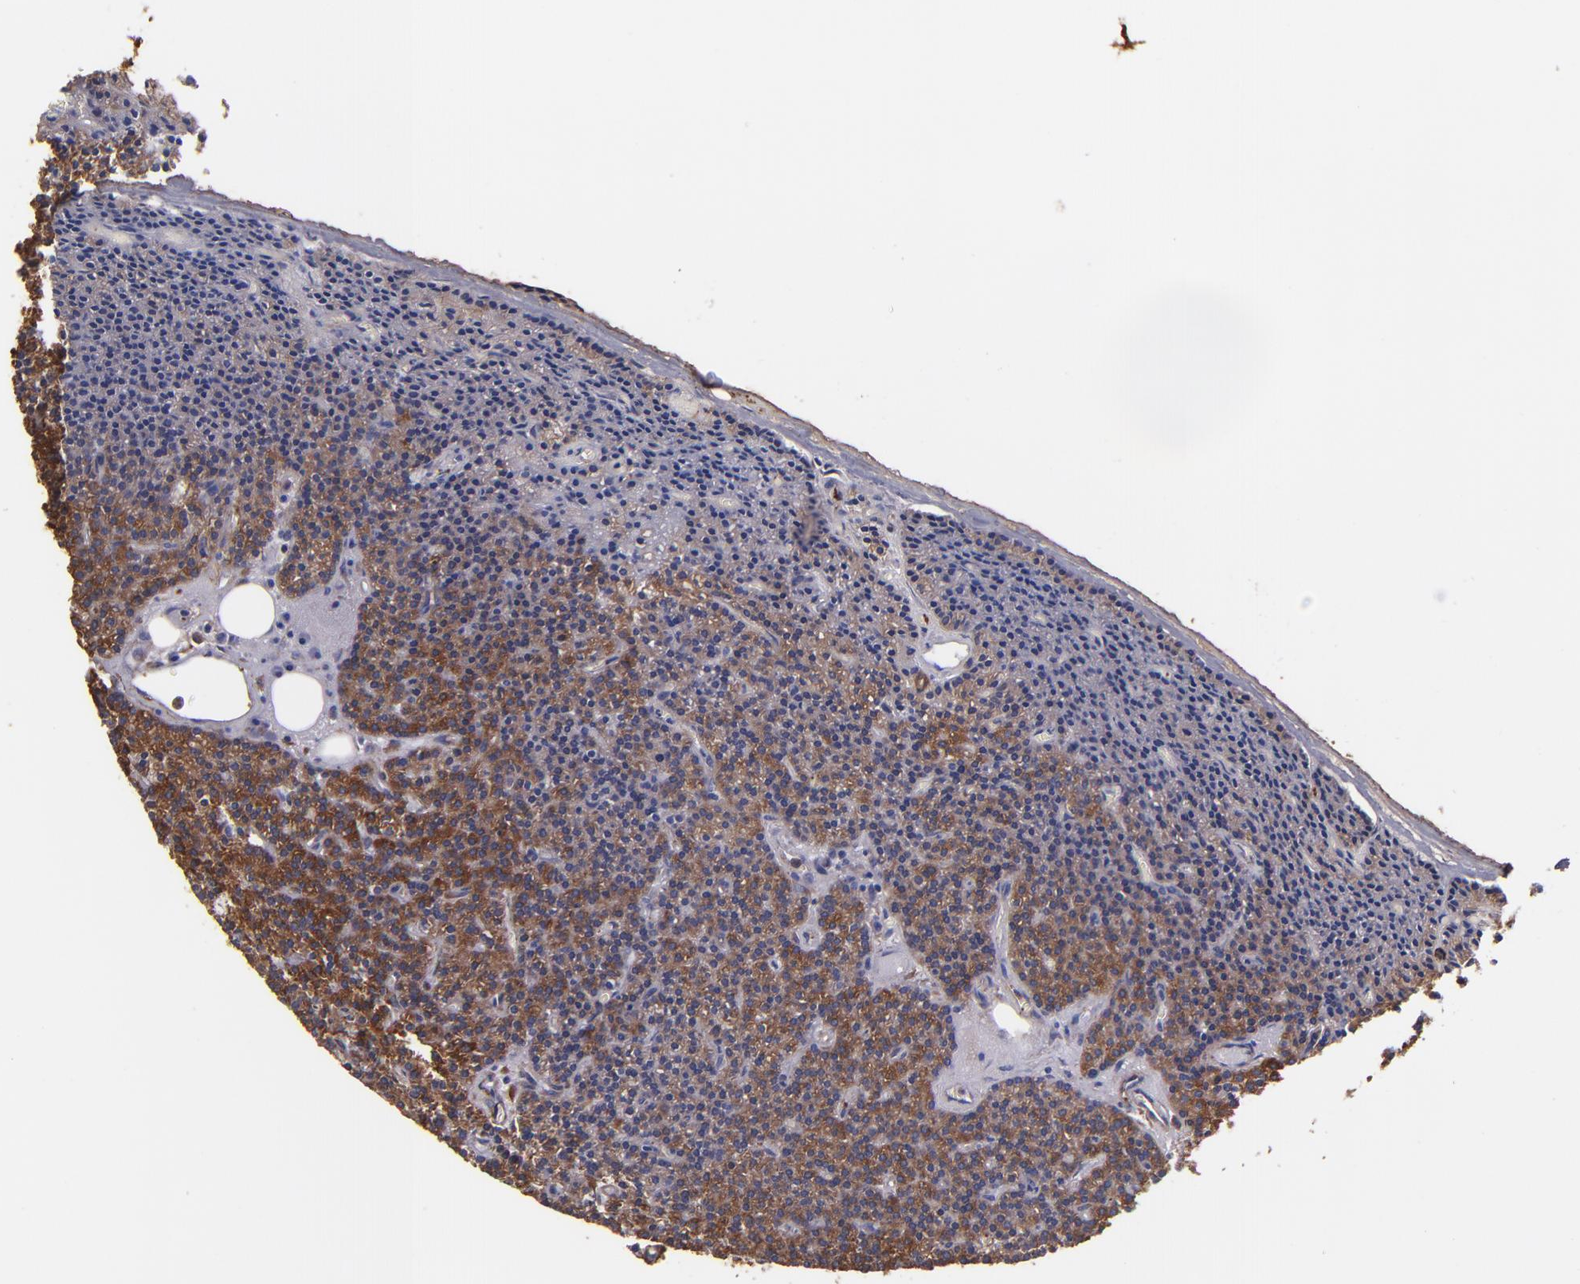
{"staining": {"intensity": "strong", "quantity": ">75%", "location": "cytoplasmic/membranous"}, "tissue": "parathyroid gland", "cell_type": "Glandular cells", "image_type": "normal", "snomed": [{"axis": "morphology", "description": "Normal tissue, NOS"}, {"axis": "topography", "description": "Parathyroid gland"}], "caption": "This image exhibits immunohistochemistry staining of benign parathyroid gland, with high strong cytoplasmic/membranous positivity in about >75% of glandular cells.", "gene": "VCL", "patient": {"sex": "male", "age": 57}}